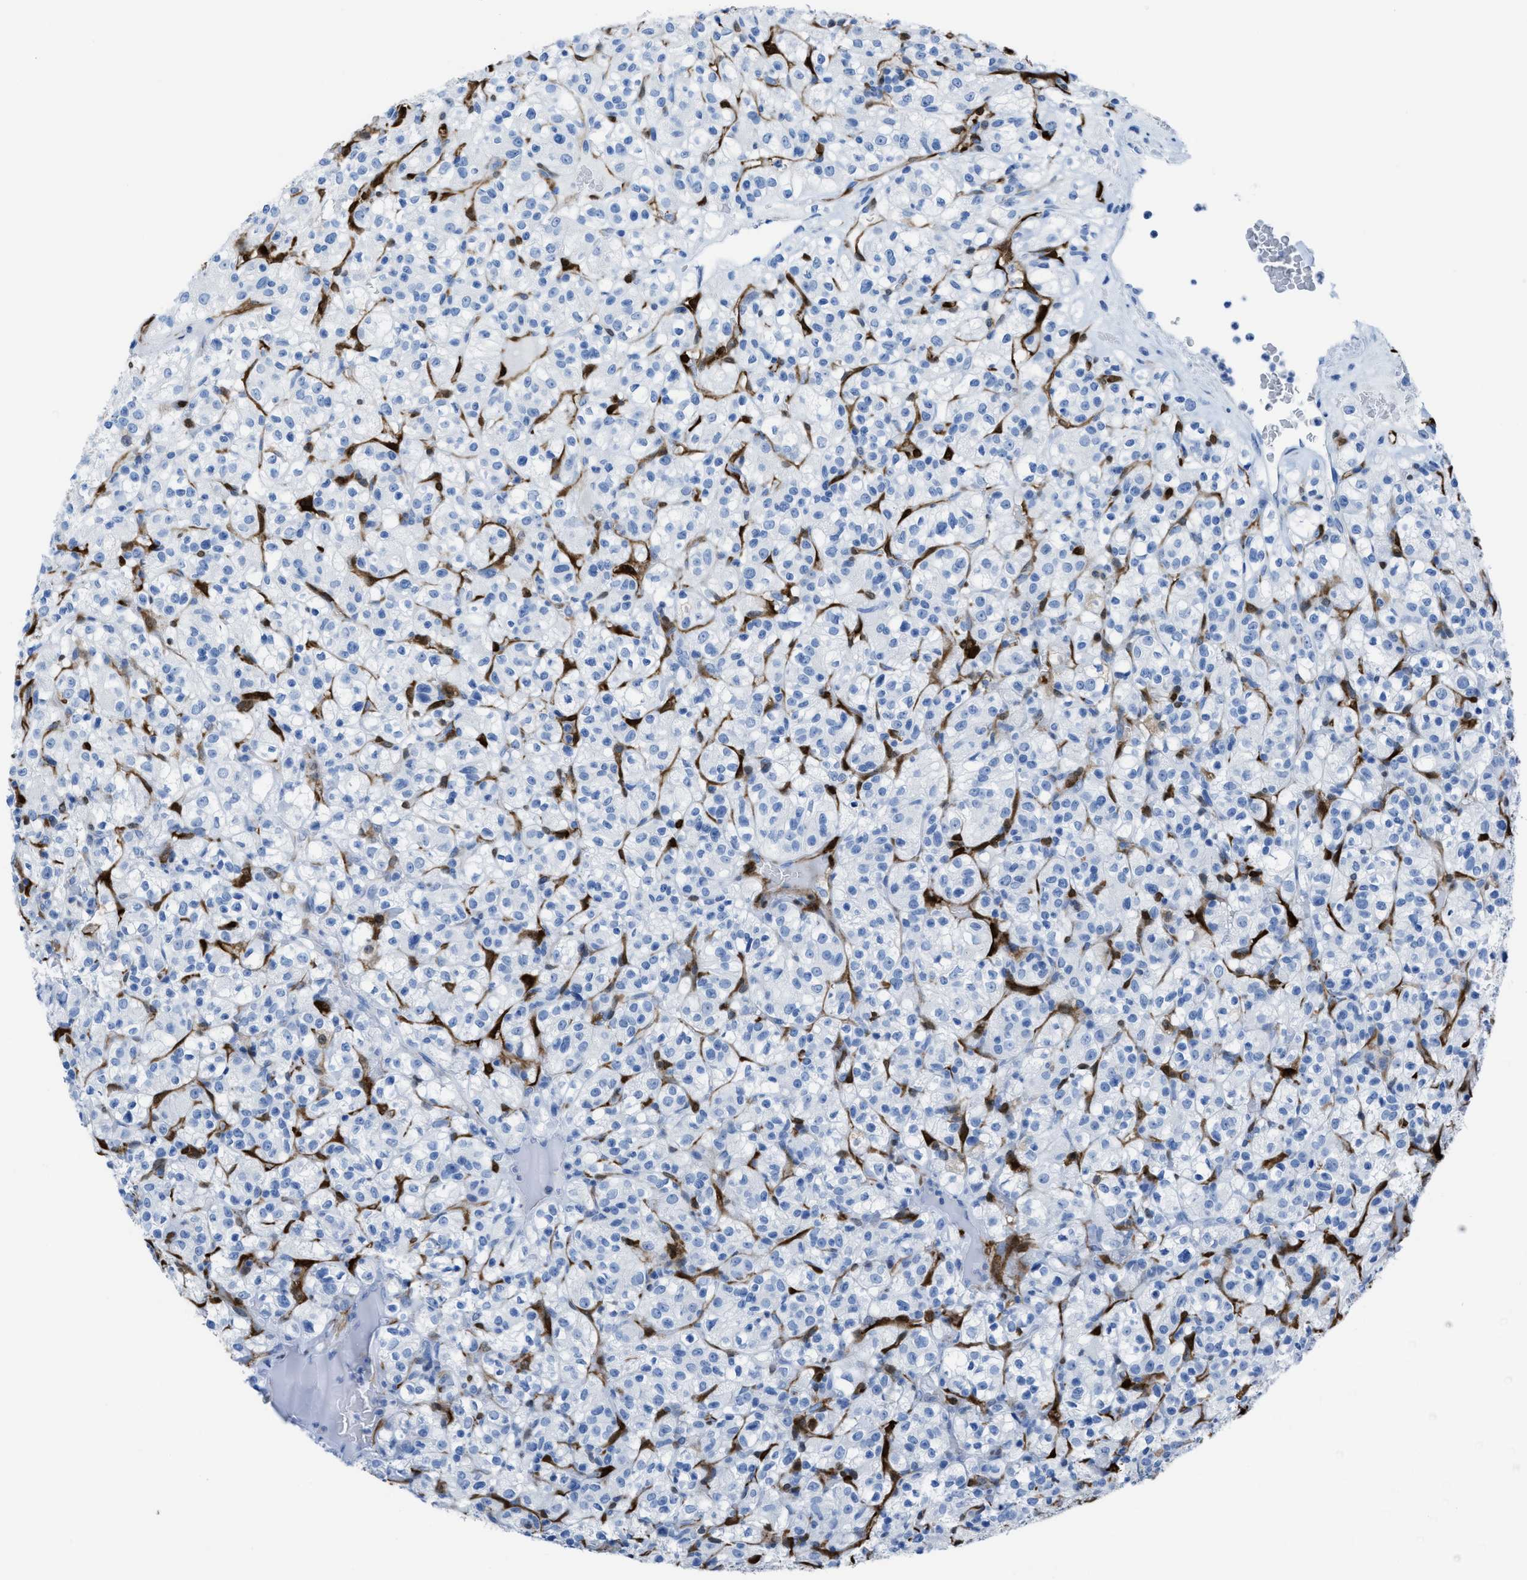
{"staining": {"intensity": "negative", "quantity": "none", "location": "none"}, "tissue": "renal cancer", "cell_type": "Tumor cells", "image_type": "cancer", "snomed": [{"axis": "morphology", "description": "Normal tissue, NOS"}, {"axis": "morphology", "description": "Adenocarcinoma, NOS"}, {"axis": "topography", "description": "Kidney"}], "caption": "DAB immunohistochemical staining of adenocarcinoma (renal) demonstrates no significant positivity in tumor cells.", "gene": "CDKN2A", "patient": {"sex": "female", "age": 72}}